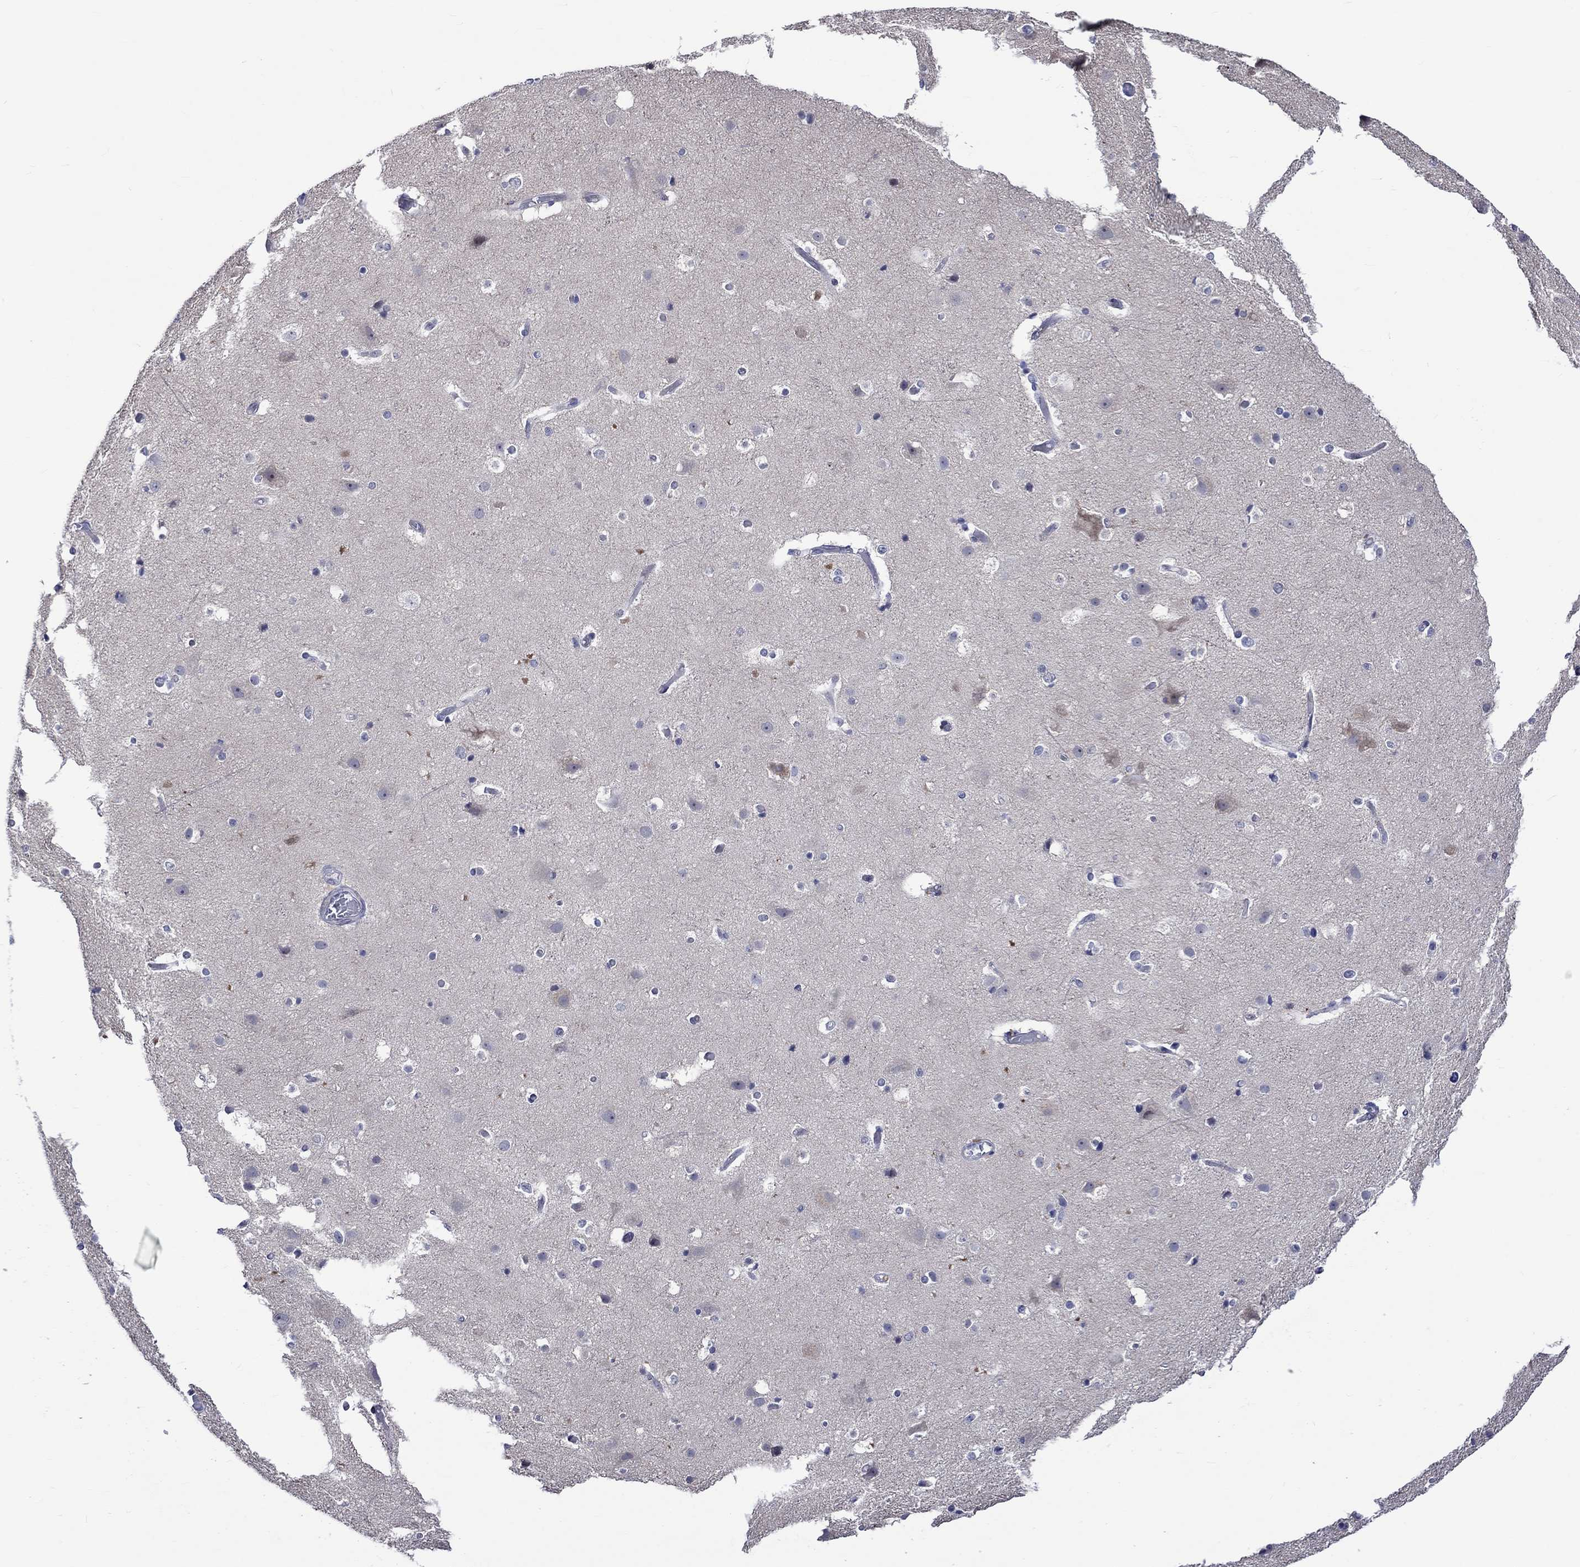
{"staining": {"intensity": "negative", "quantity": "none", "location": "none"}, "tissue": "cerebral cortex", "cell_type": "Endothelial cells", "image_type": "normal", "snomed": [{"axis": "morphology", "description": "Normal tissue, NOS"}, {"axis": "topography", "description": "Cerebral cortex"}], "caption": "Photomicrograph shows no significant protein staining in endothelial cells of unremarkable cerebral cortex.", "gene": "E2F8", "patient": {"sex": "female", "age": 52}}